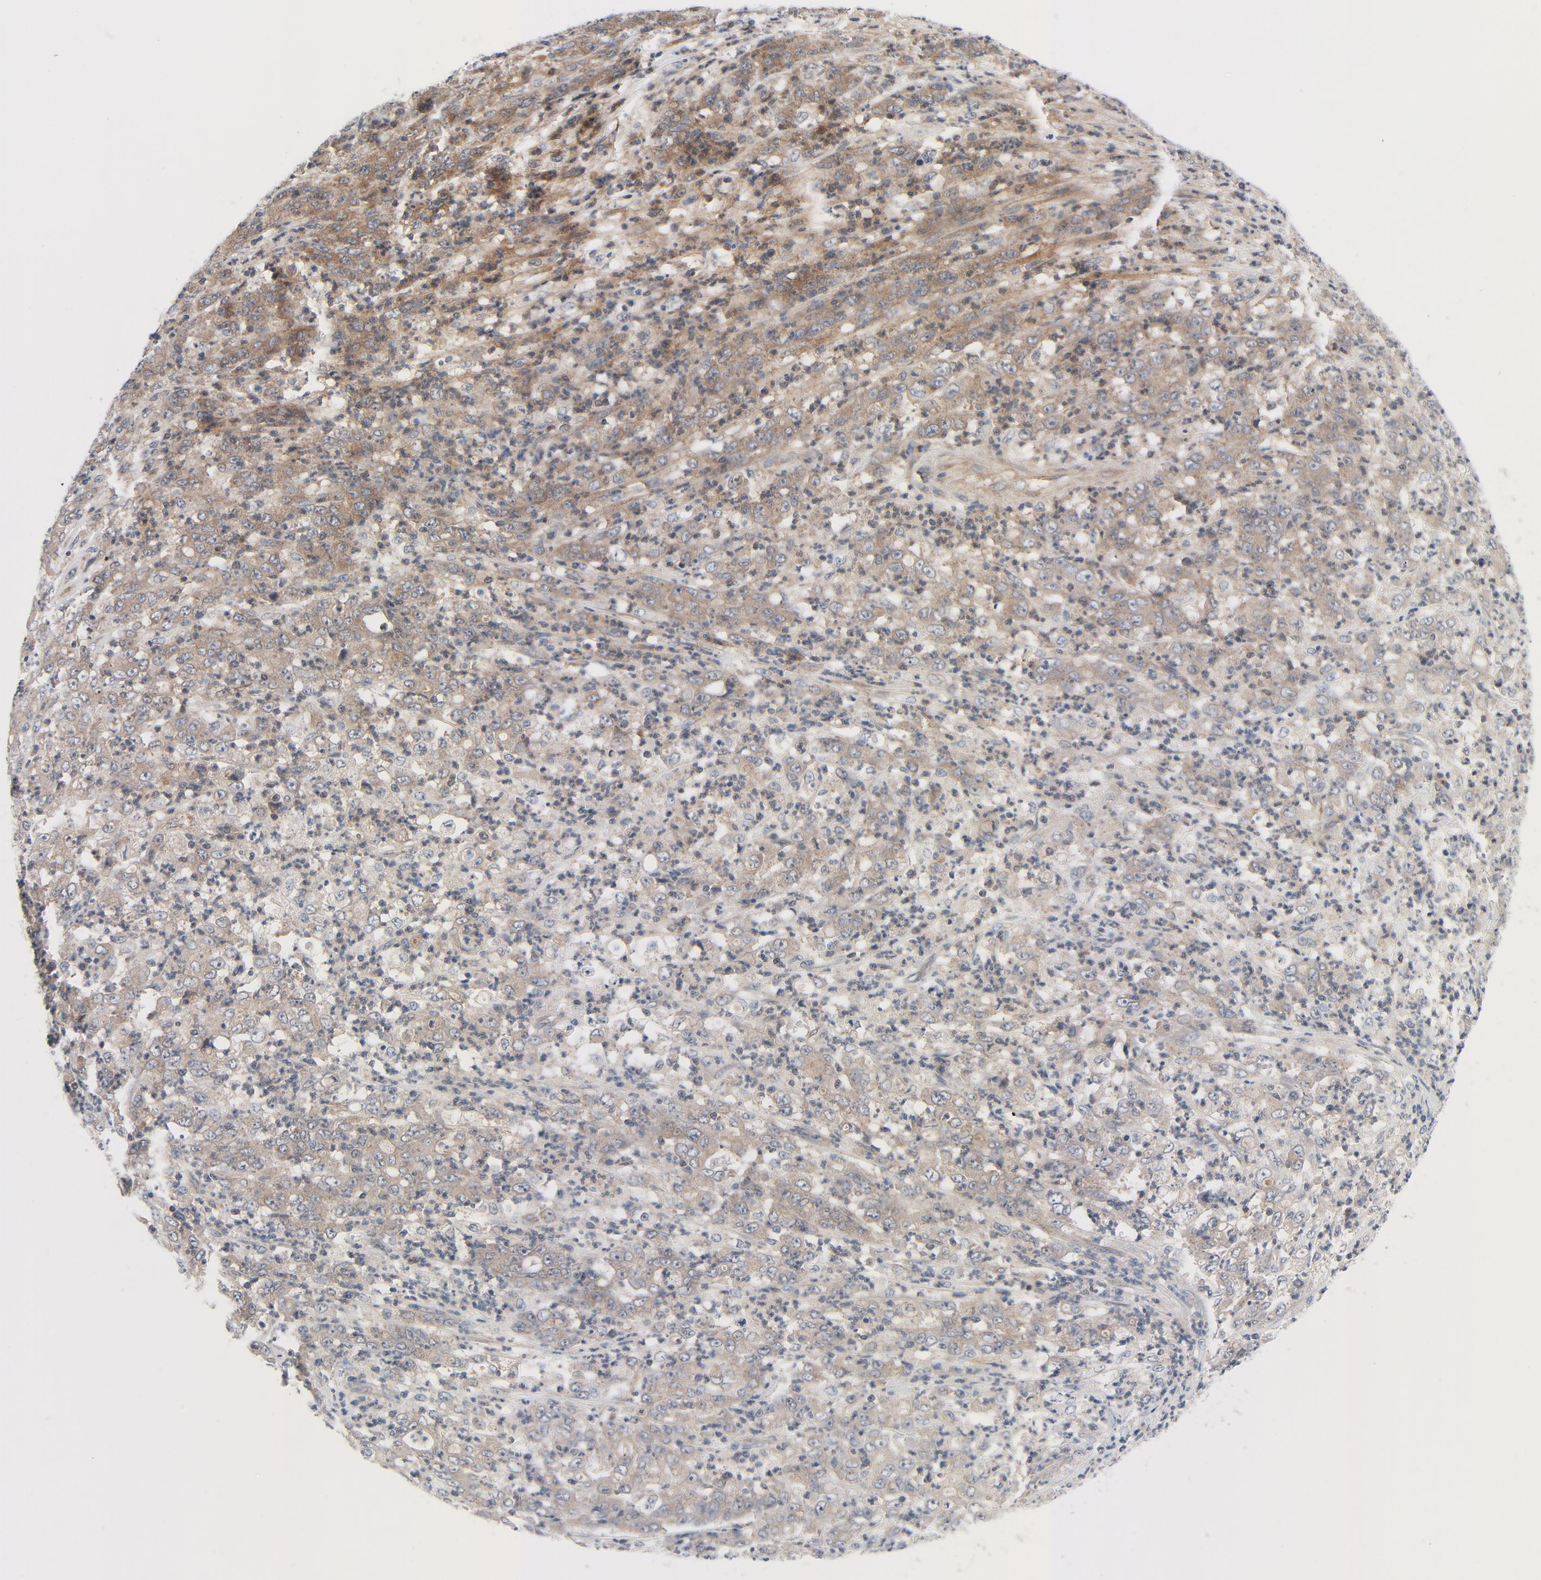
{"staining": {"intensity": "moderate", "quantity": ">75%", "location": "cytoplasmic/membranous"}, "tissue": "stomach cancer", "cell_type": "Tumor cells", "image_type": "cancer", "snomed": [{"axis": "morphology", "description": "Adenocarcinoma, NOS"}, {"axis": "topography", "description": "Stomach, lower"}], "caption": "IHC histopathology image of human stomach adenocarcinoma stained for a protein (brown), which shows medium levels of moderate cytoplasmic/membranous staining in approximately >75% of tumor cells.", "gene": "TSG101", "patient": {"sex": "female", "age": 71}}